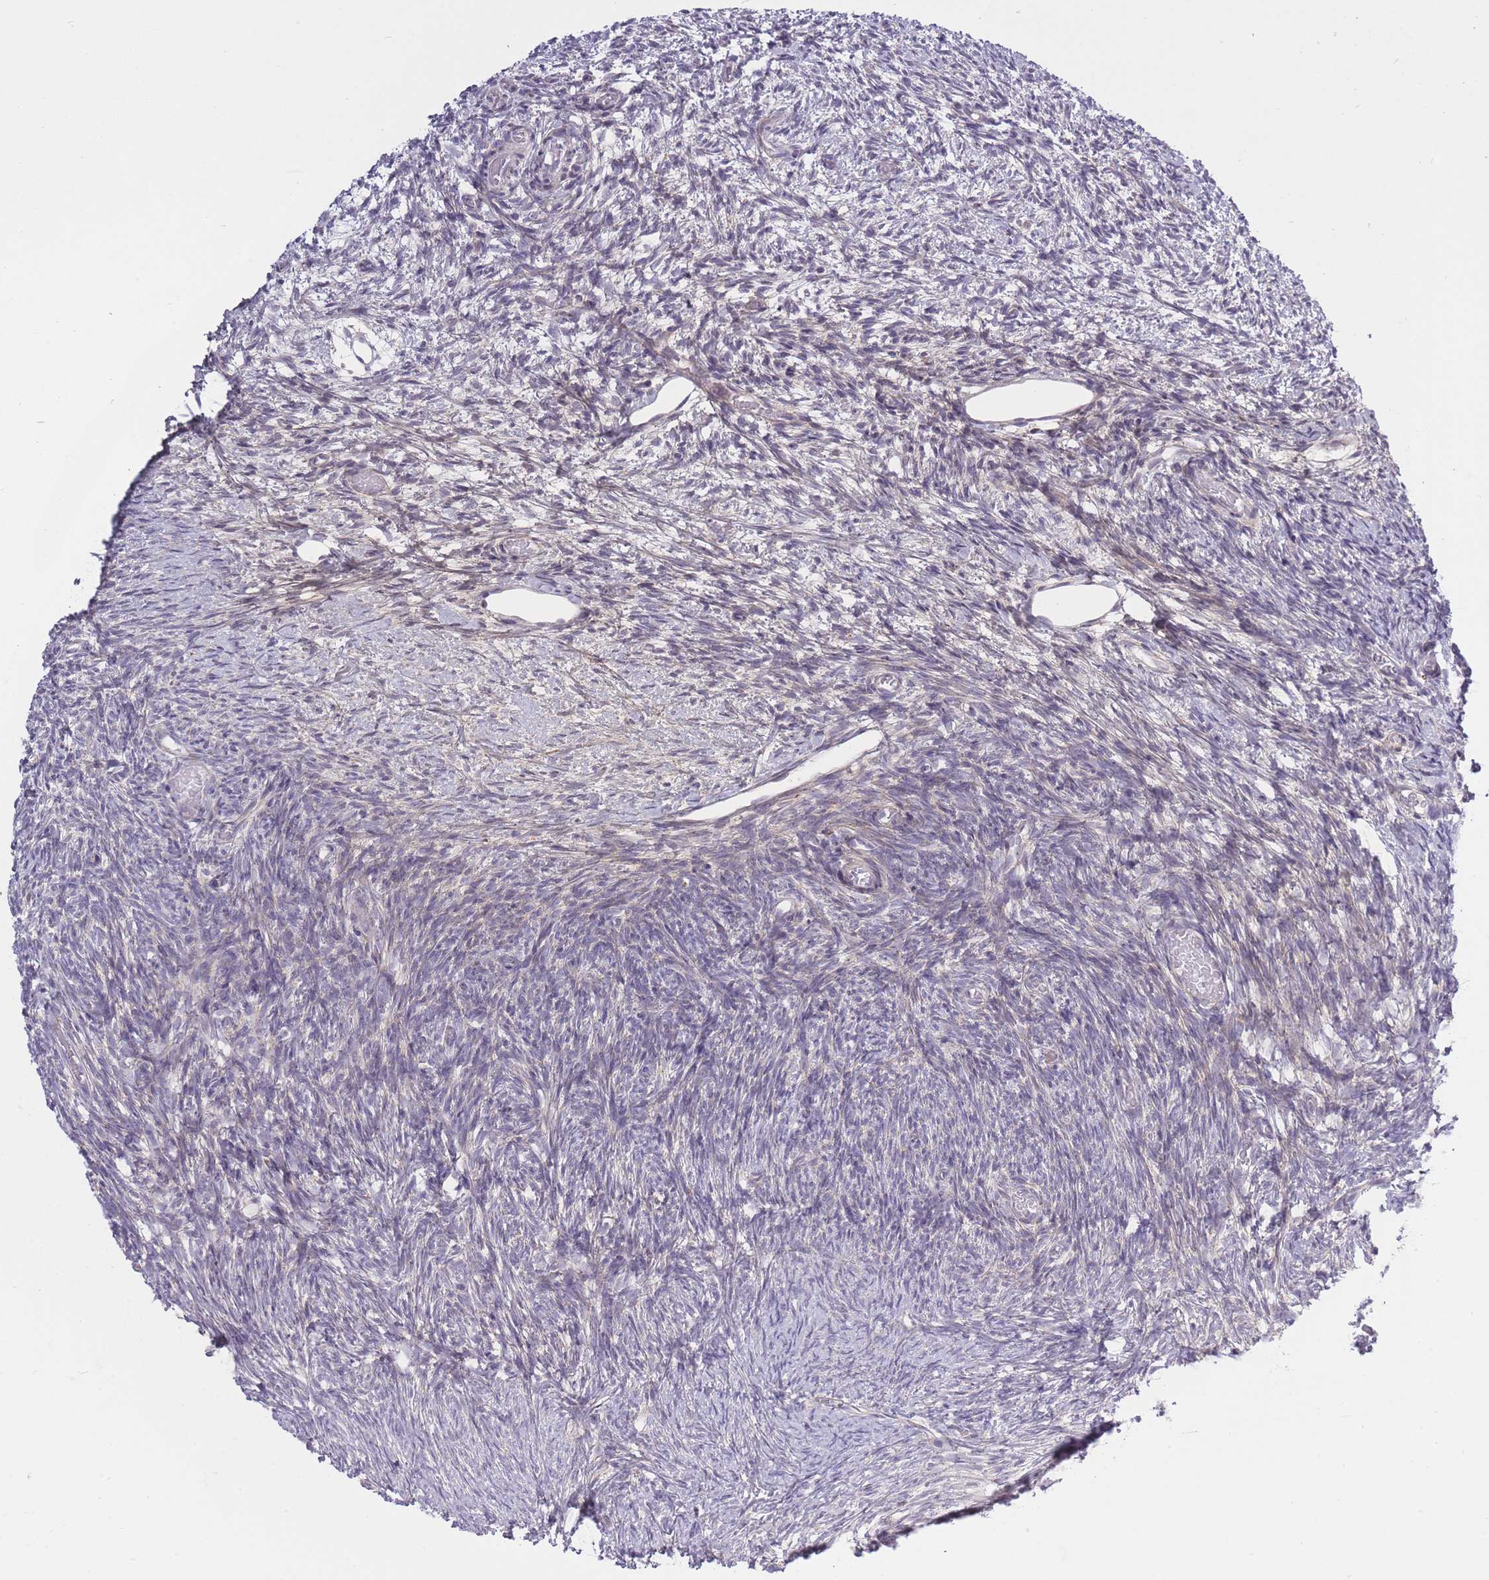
{"staining": {"intensity": "negative", "quantity": "none", "location": "none"}, "tissue": "ovary", "cell_type": "Ovarian stroma cells", "image_type": "normal", "snomed": [{"axis": "morphology", "description": "Normal tissue, NOS"}, {"axis": "topography", "description": "Ovary"}], "caption": "Micrograph shows no protein positivity in ovarian stroma cells of benign ovary. (Brightfield microscopy of DAB IHC at high magnification).", "gene": "ZBTB24", "patient": {"sex": "female", "age": 39}}